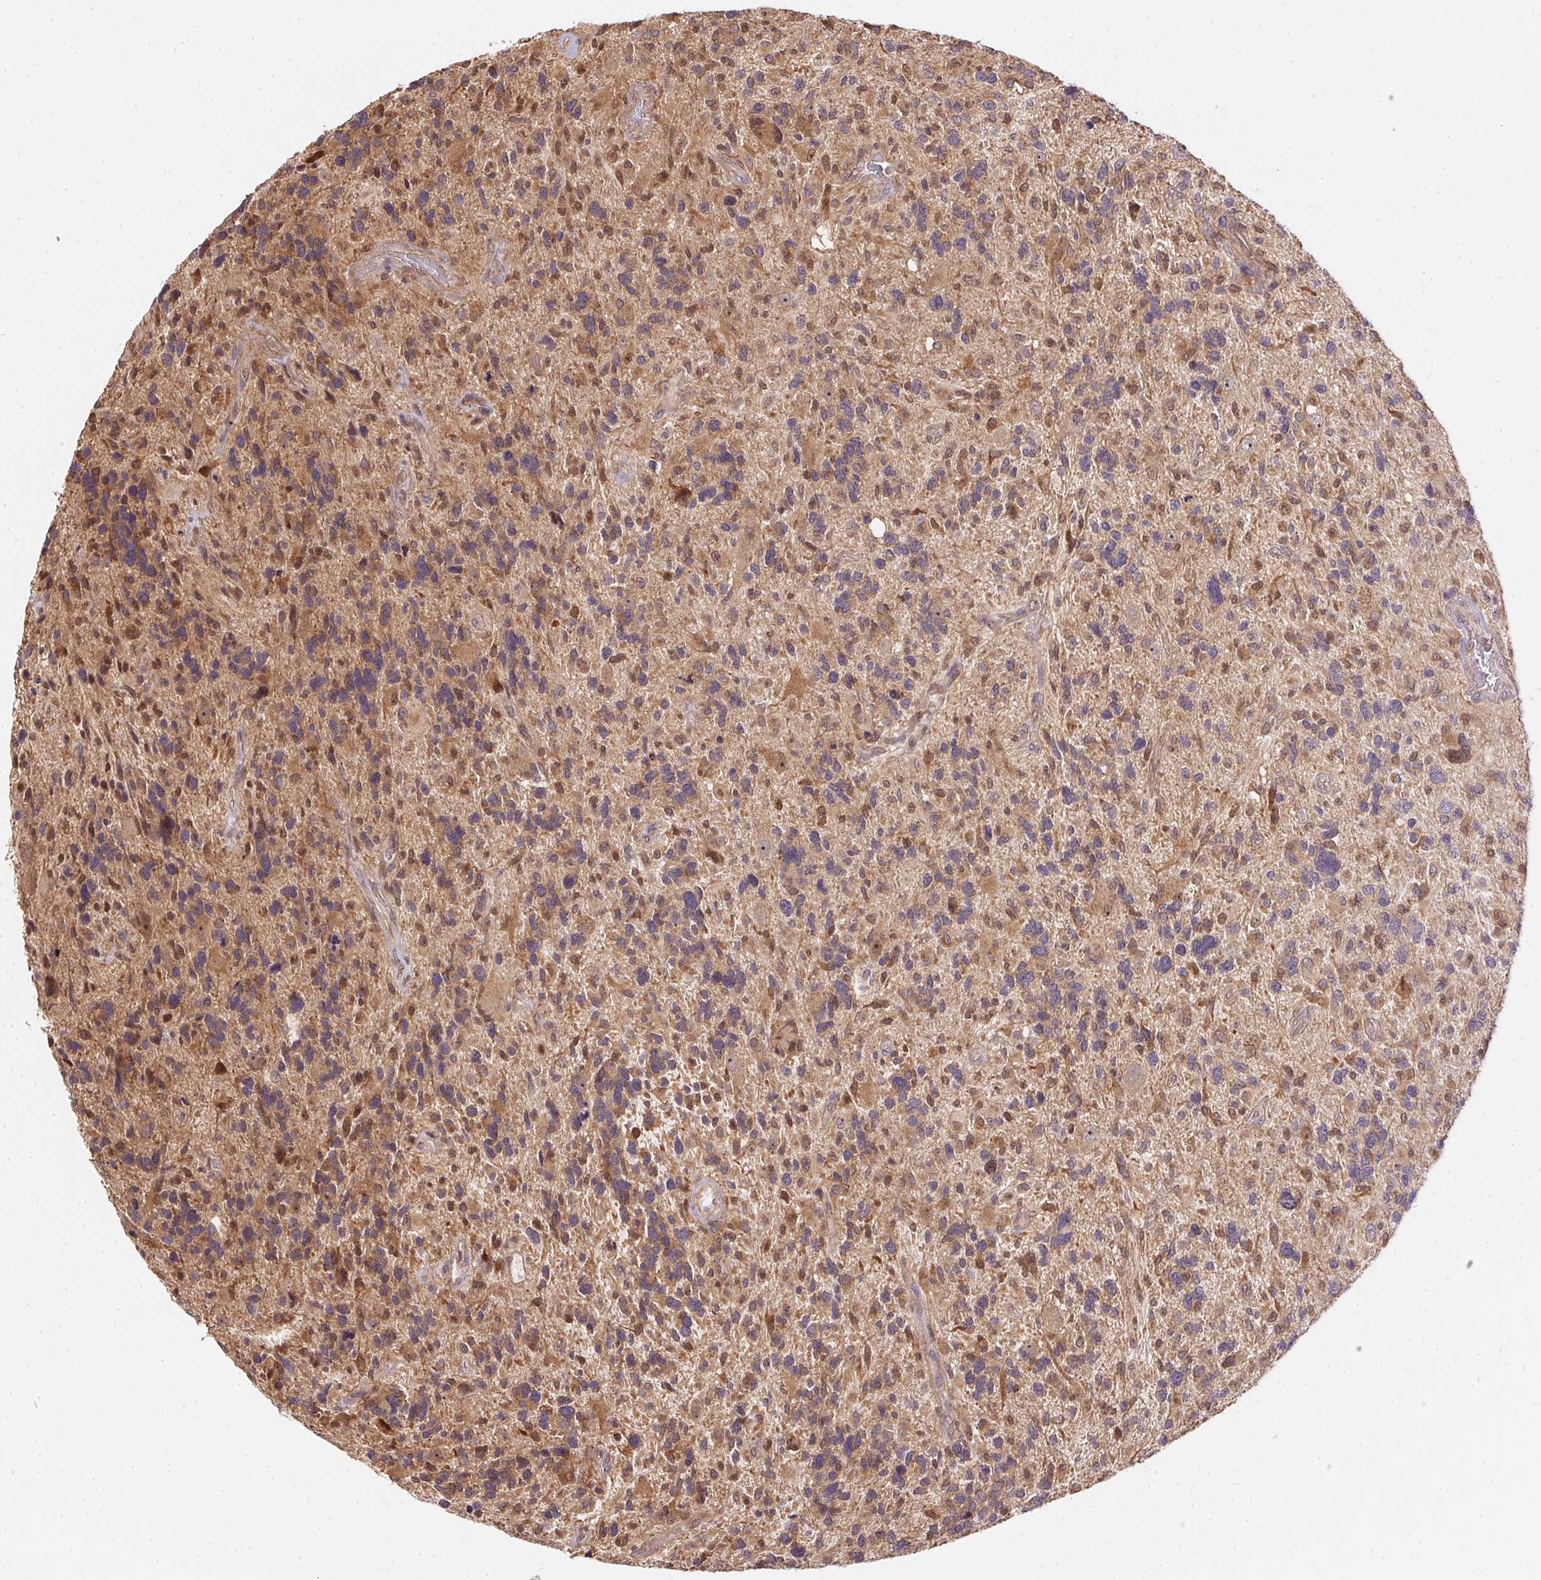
{"staining": {"intensity": "weak", "quantity": "<25%", "location": "cytoplasmic/membranous"}, "tissue": "glioma", "cell_type": "Tumor cells", "image_type": "cancer", "snomed": [{"axis": "morphology", "description": "Glioma, malignant, High grade"}, {"axis": "topography", "description": "Brain"}], "caption": "There is no significant expression in tumor cells of malignant glioma (high-grade).", "gene": "NUDT16", "patient": {"sex": "male", "age": 49}}